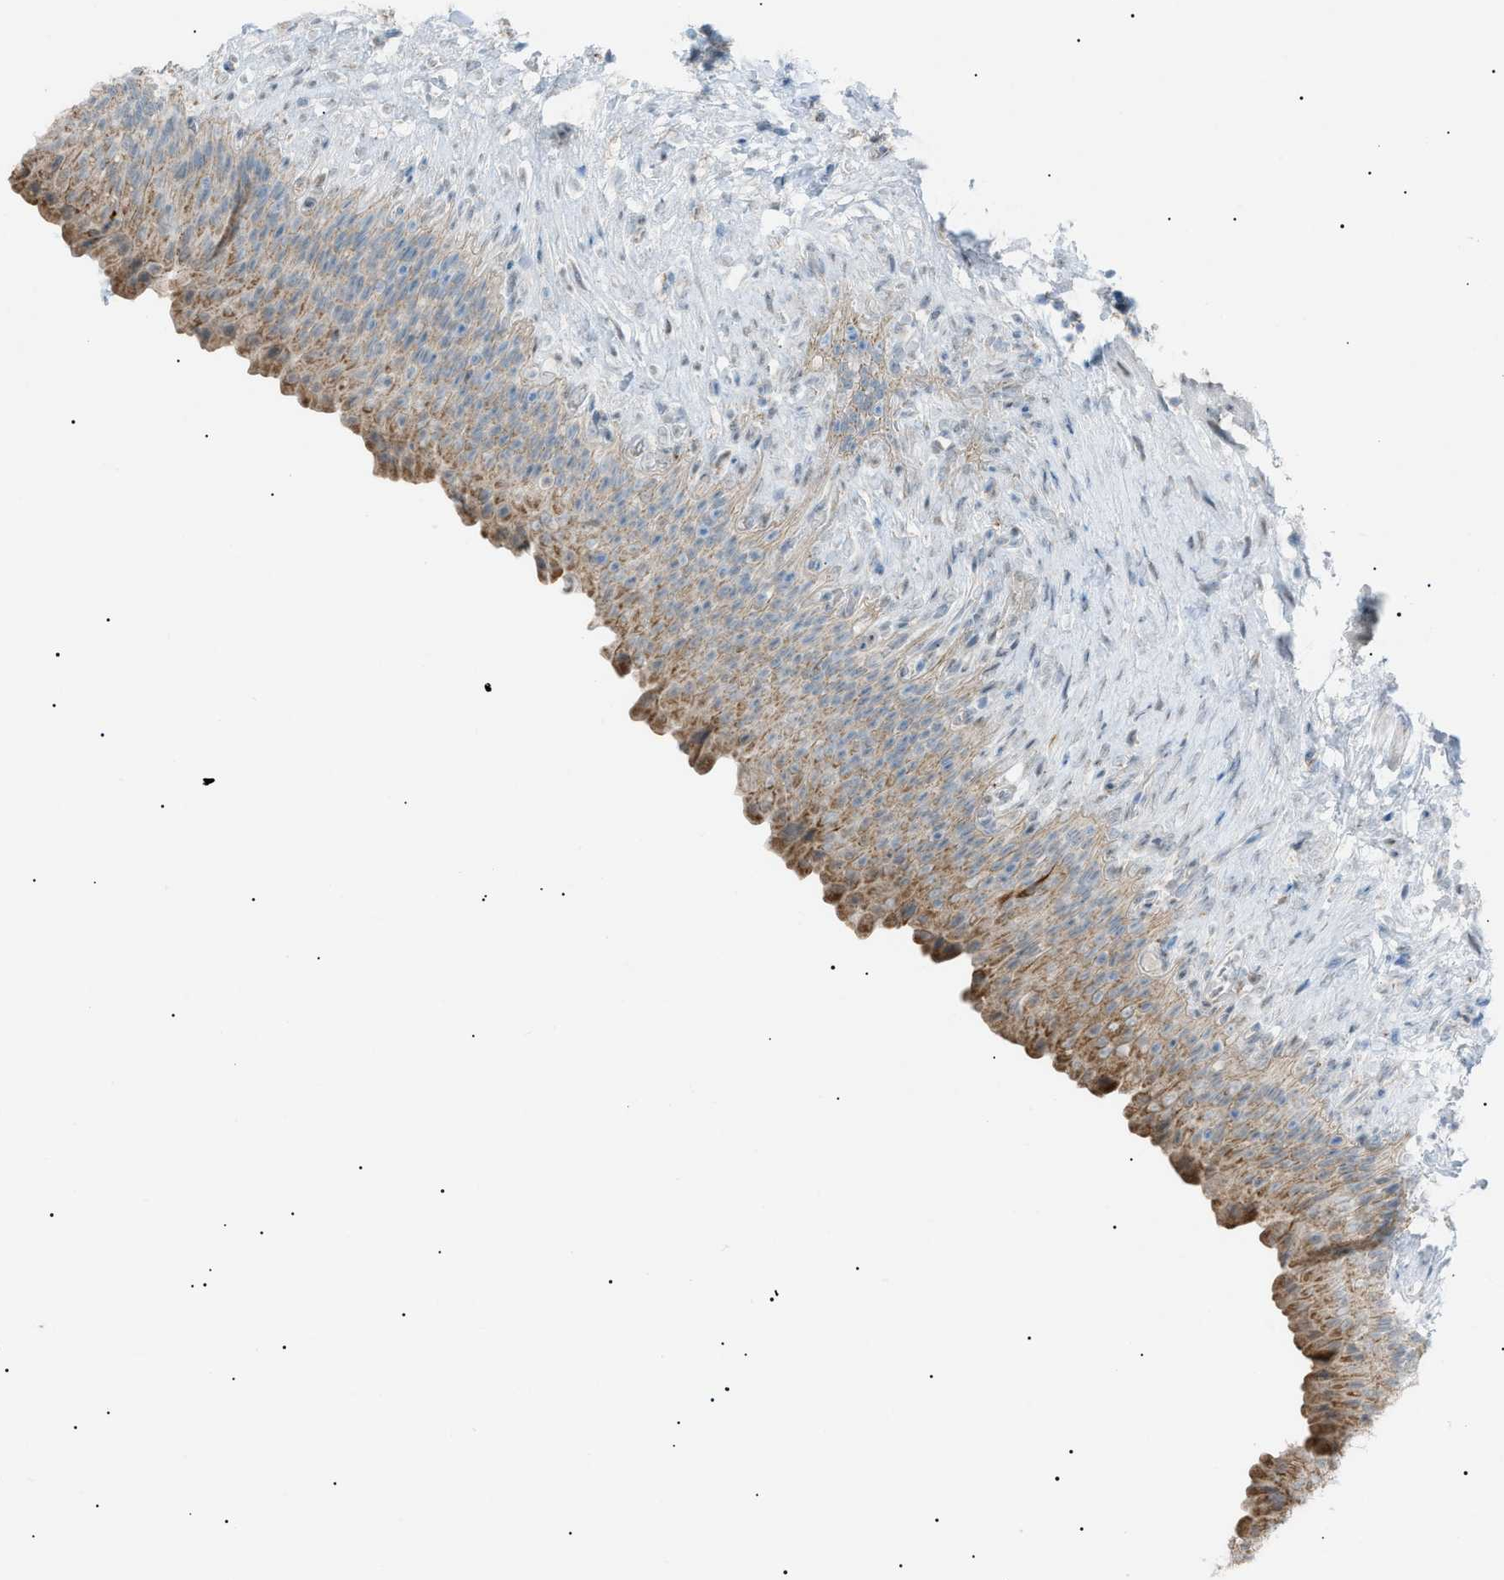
{"staining": {"intensity": "moderate", "quantity": ">75%", "location": "cytoplasmic/membranous"}, "tissue": "urinary bladder", "cell_type": "Urothelial cells", "image_type": "normal", "snomed": [{"axis": "morphology", "description": "Normal tissue, NOS"}, {"axis": "topography", "description": "Urinary bladder"}], "caption": "Protein staining of unremarkable urinary bladder exhibits moderate cytoplasmic/membranous expression in about >75% of urothelial cells. (DAB = brown stain, brightfield microscopy at high magnification).", "gene": "ZNF516", "patient": {"sex": "female", "age": 79}}